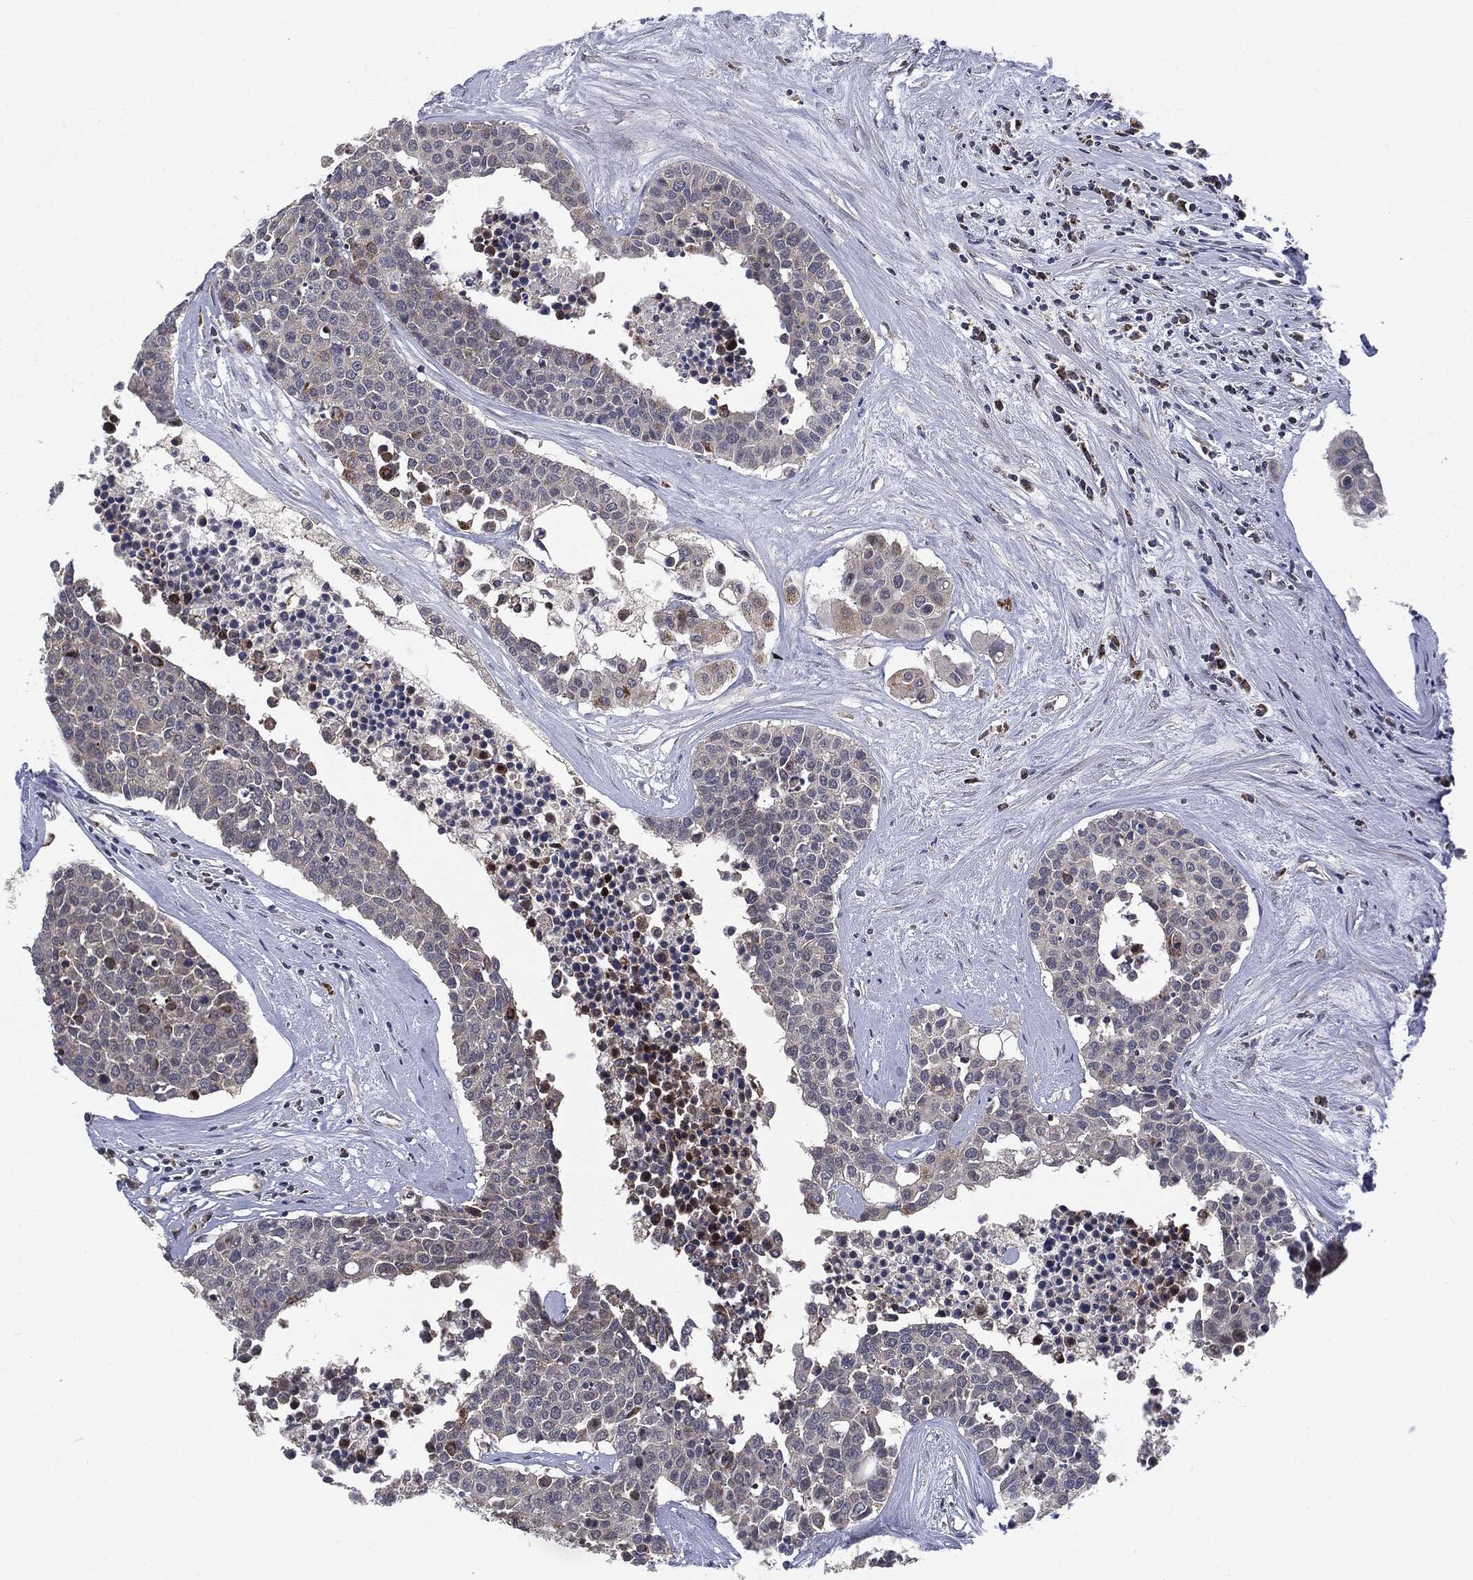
{"staining": {"intensity": "weak", "quantity": "25%-75%", "location": "cytoplasmic/membranous"}, "tissue": "carcinoid", "cell_type": "Tumor cells", "image_type": "cancer", "snomed": [{"axis": "morphology", "description": "Carcinoid, malignant, NOS"}, {"axis": "topography", "description": "Colon"}], "caption": "Protein staining reveals weak cytoplasmic/membranous expression in approximately 25%-75% of tumor cells in carcinoid (malignant).", "gene": "PTPA", "patient": {"sex": "male", "age": 81}}